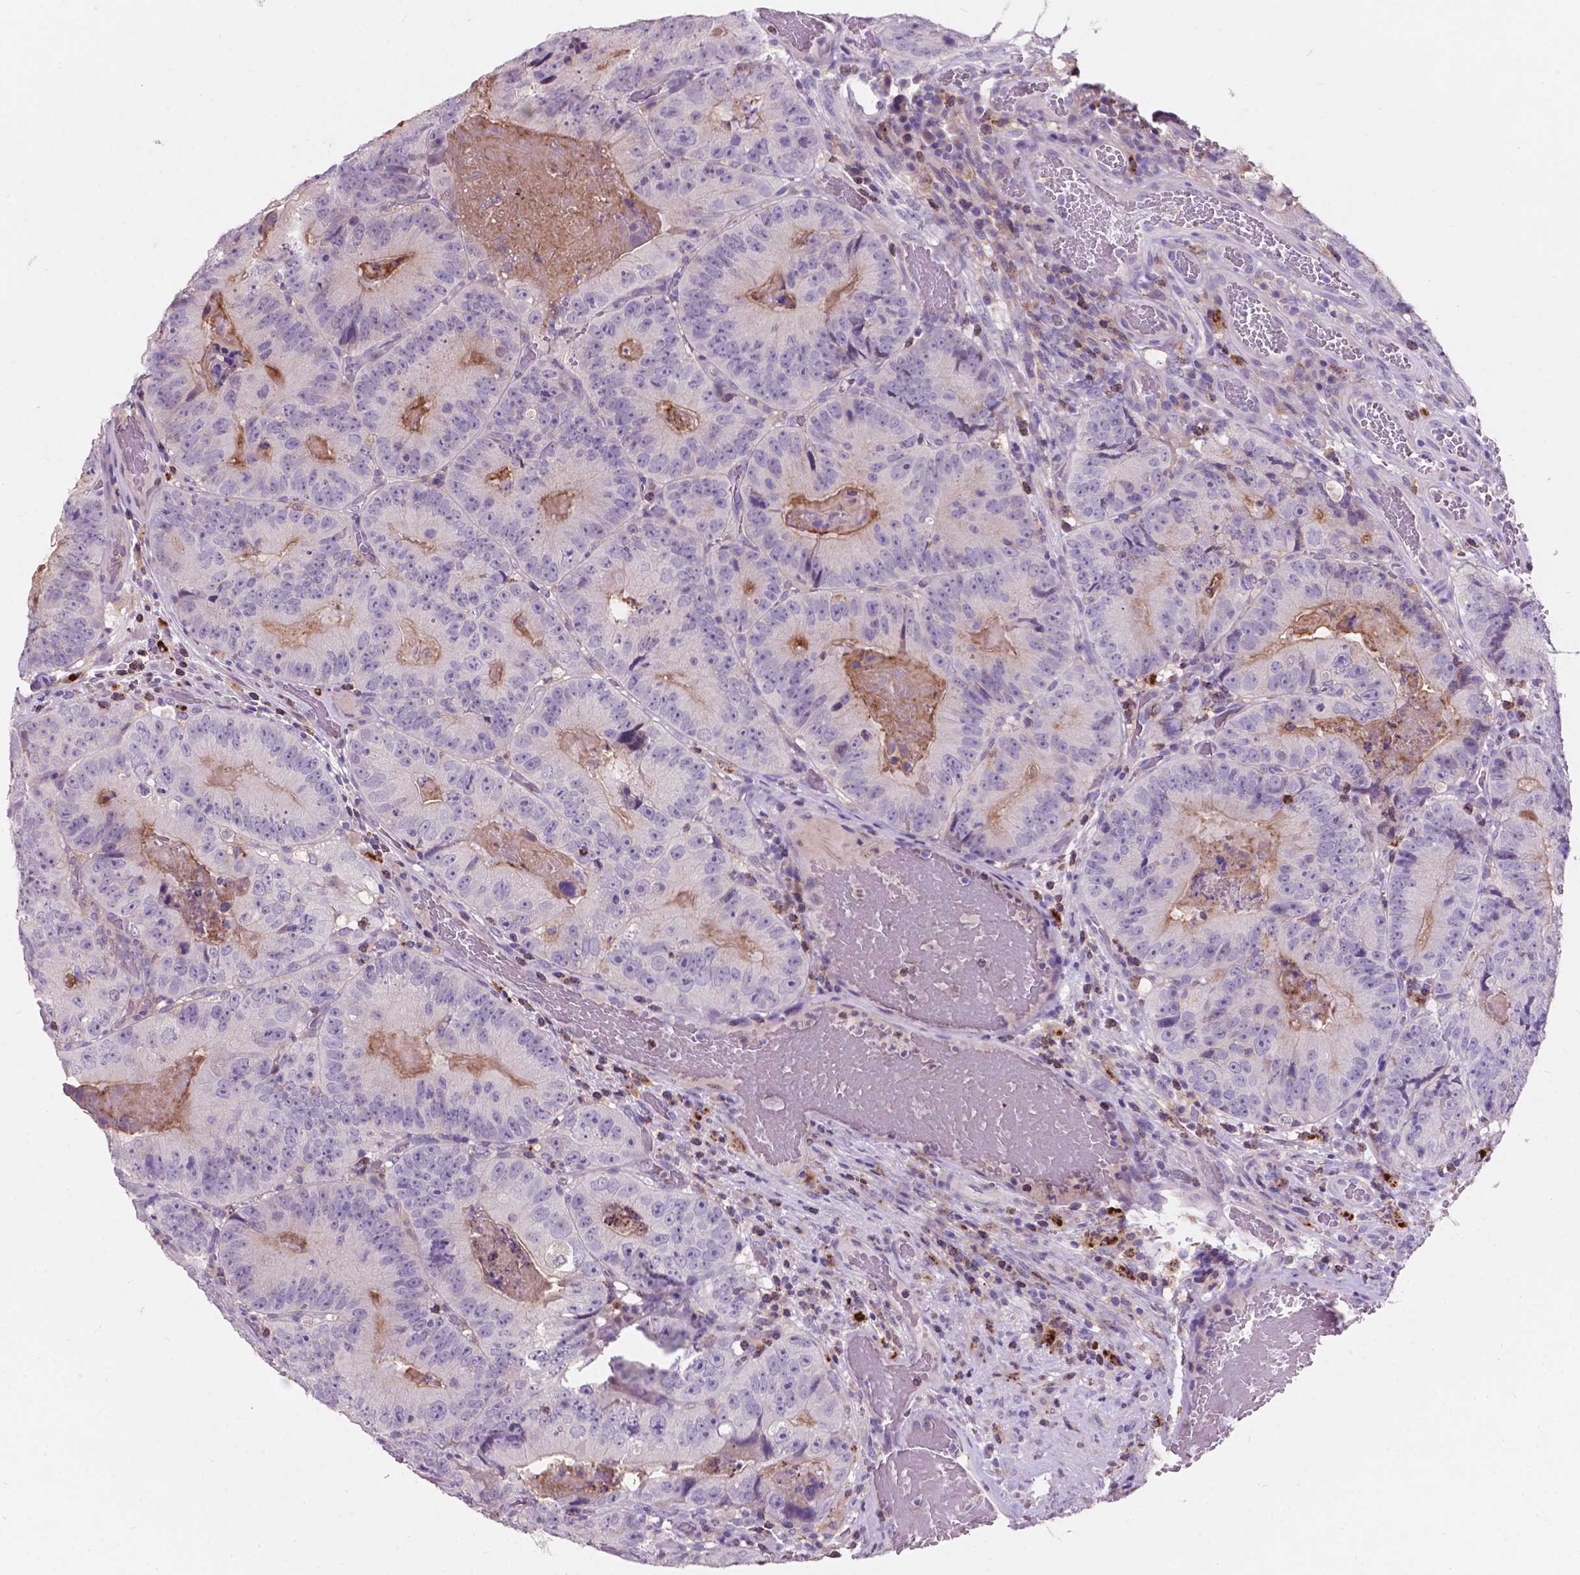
{"staining": {"intensity": "negative", "quantity": "none", "location": "none"}, "tissue": "colorectal cancer", "cell_type": "Tumor cells", "image_type": "cancer", "snomed": [{"axis": "morphology", "description": "Adenocarcinoma, NOS"}, {"axis": "topography", "description": "Colon"}], "caption": "Immunohistochemistry of colorectal adenocarcinoma shows no staining in tumor cells.", "gene": "PLSCR1", "patient": {"sex": "female", "age": 86}}